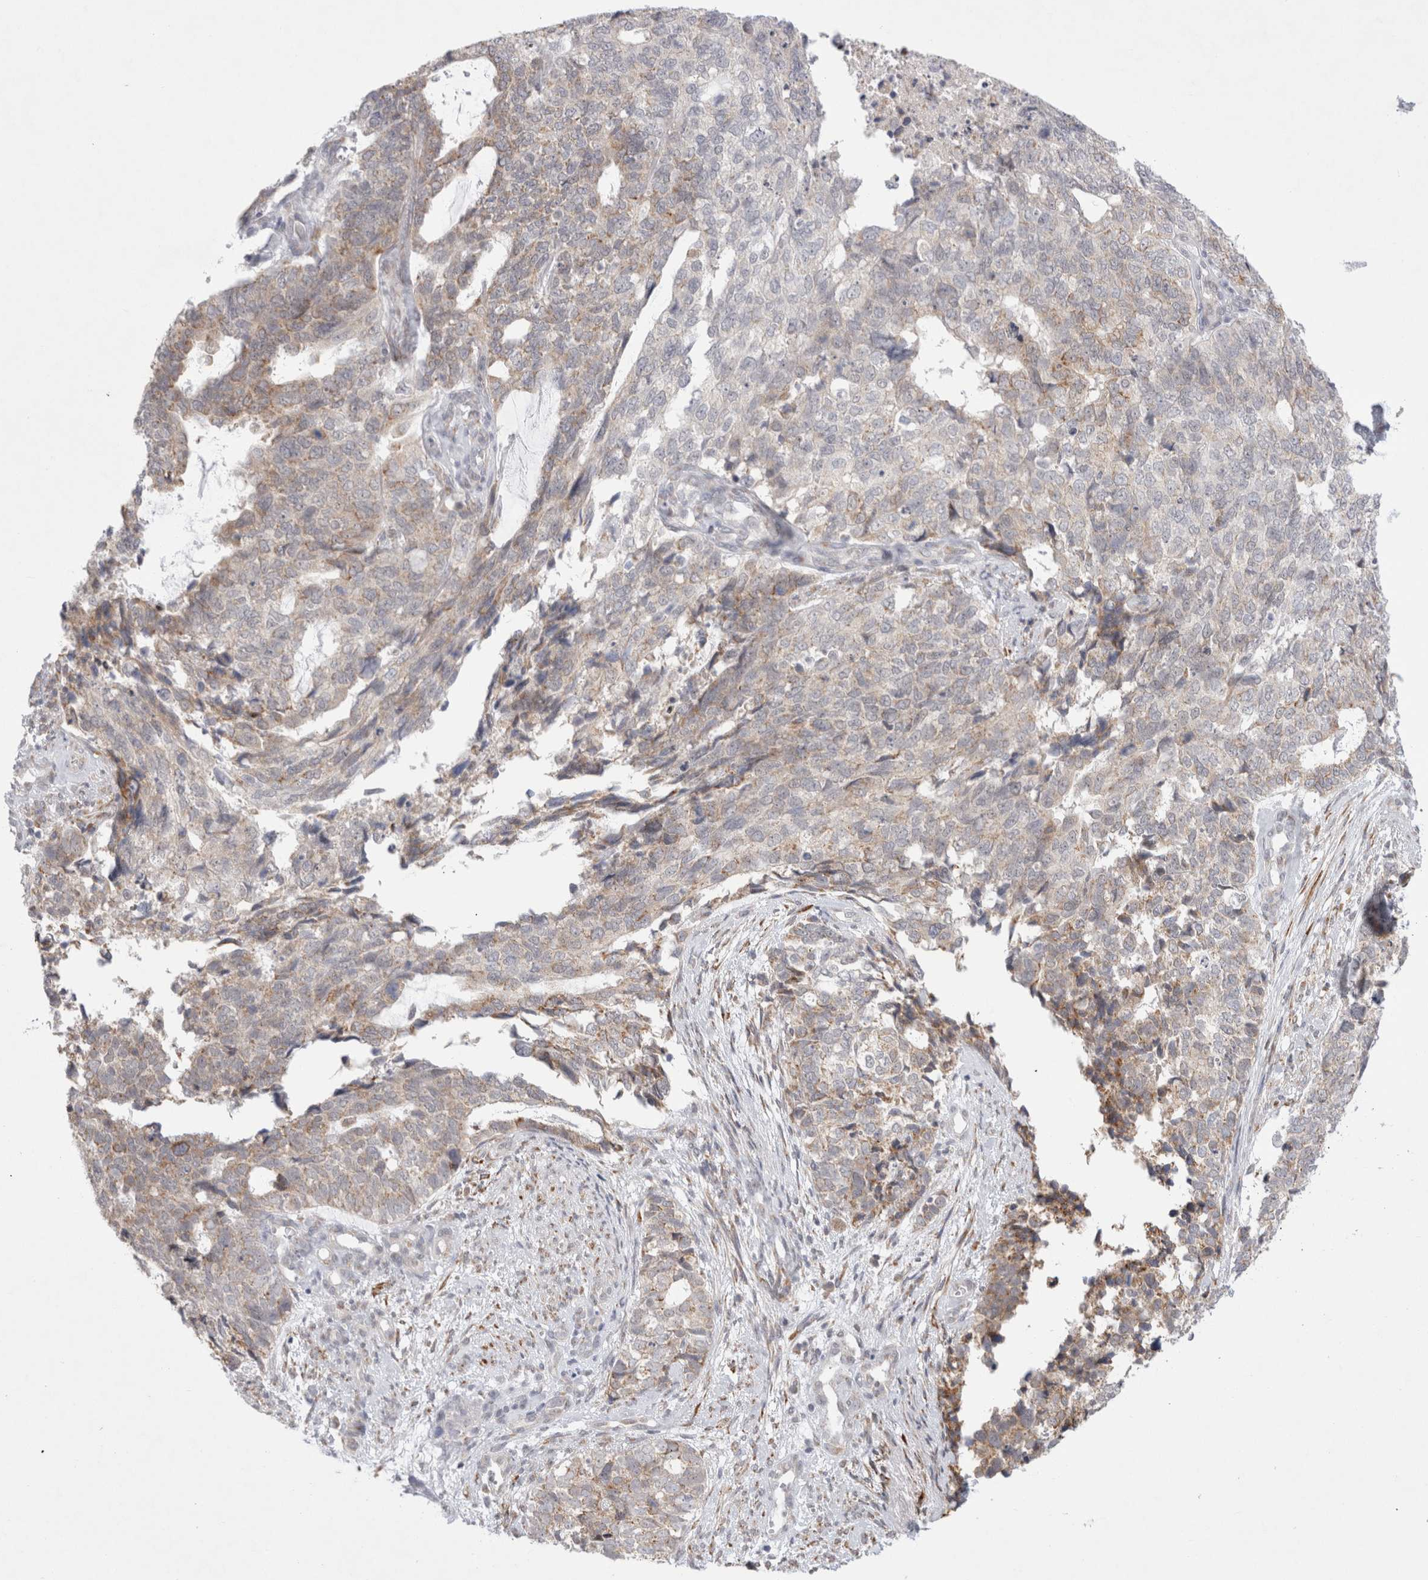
{"staining": {"intensity": "weak", "quantity": "<25%", "location": "cytoplasmic/membranous"}, "tissue": "cervical cancer", "cell_type": "Tumor cells", "image_type": "cancer", "snomed": [{"axis": "morphology", "description": "Squamous cell carcinoma, NOS"}, {"axis": "topography", "description": "Cervix"}], "caption": "This is a photomicrograph of immunohistochemistry staining of squamous cell carcinoma (cervical), which shows no staining in tumor cells. (Brightfield microscopy of DAB immunohistochemistry (IHC) at high magnification).", "gene": "TRMT1L", "patient": {"sex": "female", "age": 63}}